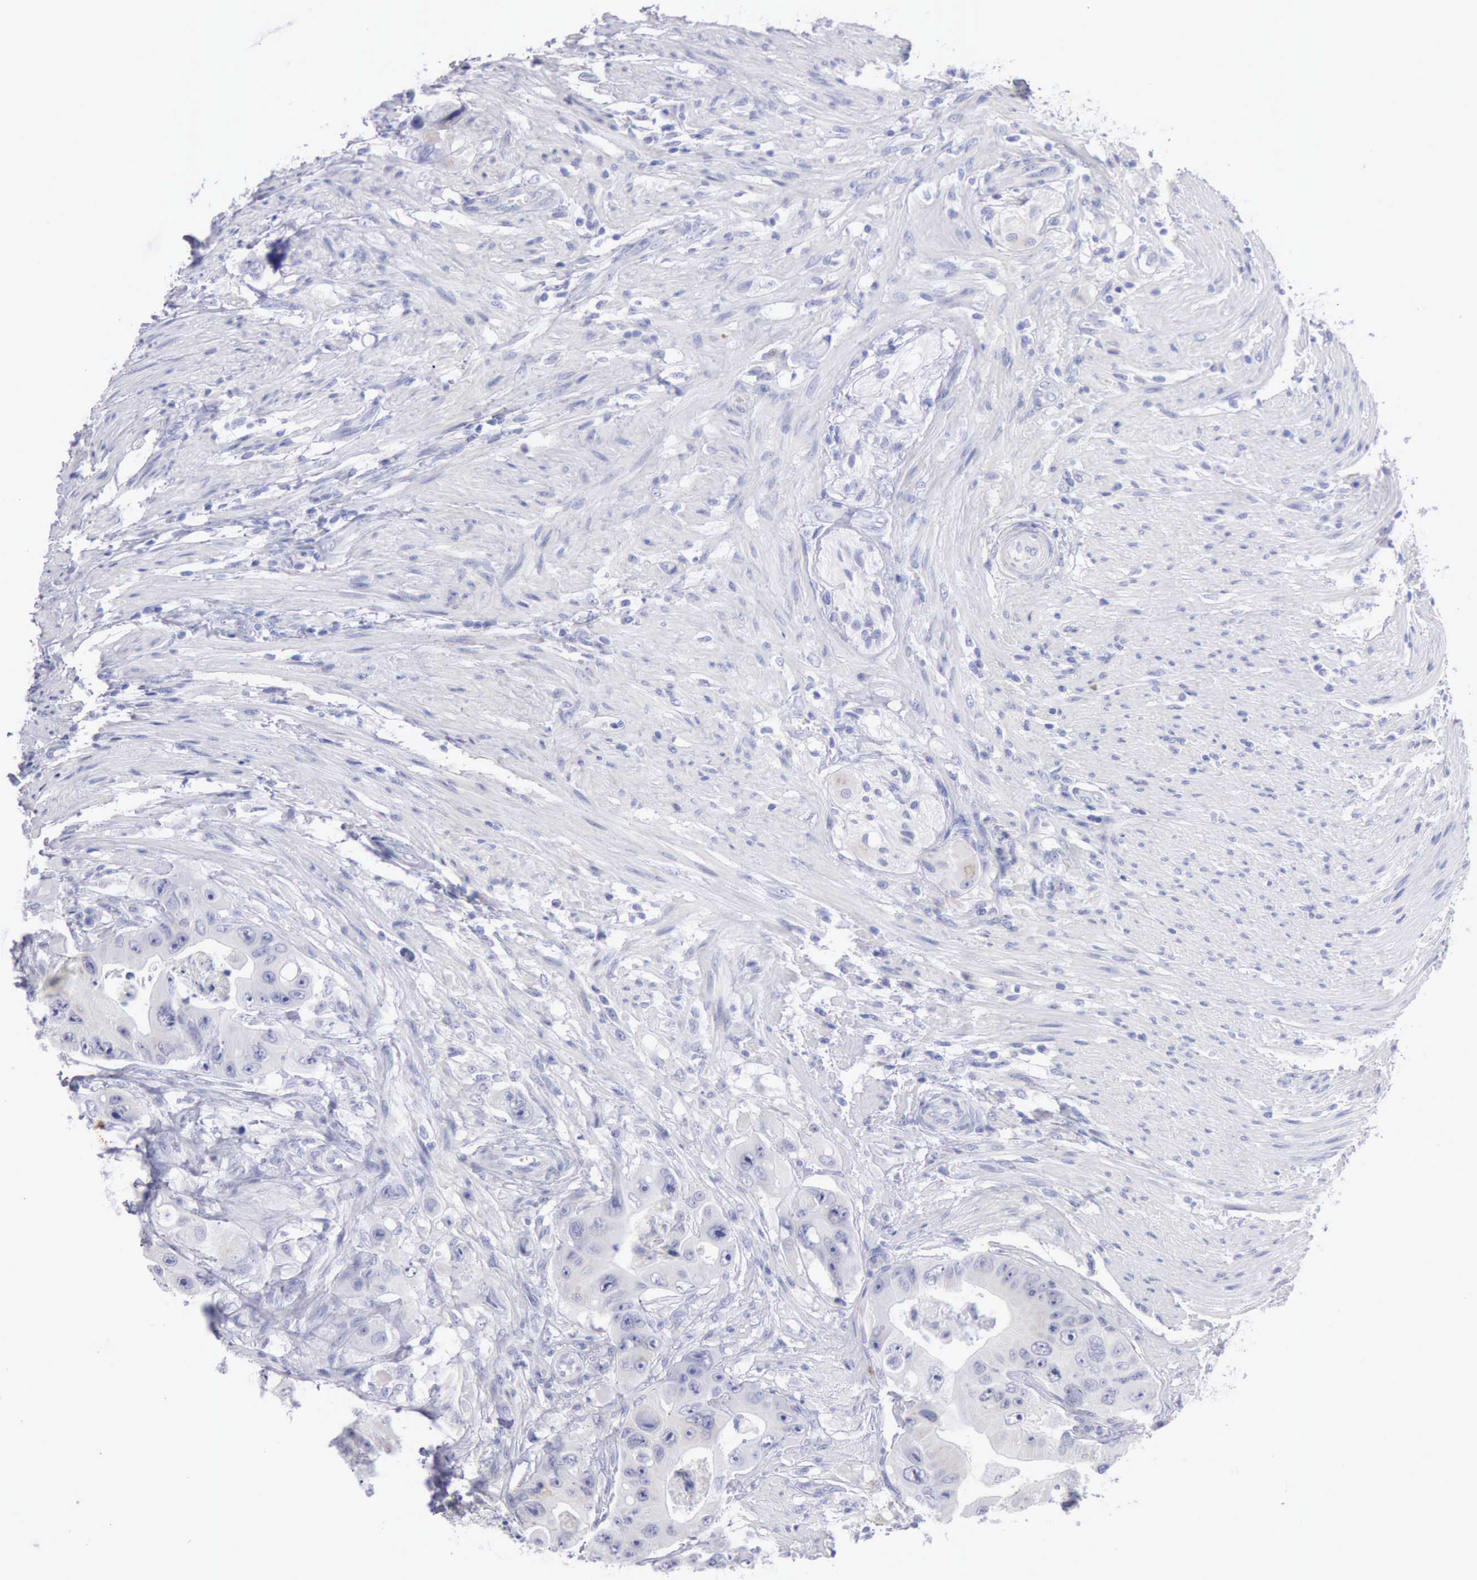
{"staining": {"intensity": "negative", "quantity": "none", "location": "none"}, "tissue": "colorectal cancer", "cell_type": "Tumor cells", "image_type": "cancer", "snomed": [{"axis": "morphology", "description": "Adenocarcinoma, NOS"}, {"axis": "topography", "description": "Colon"}], "caption": "Tumor cells are negative for protein expression in human colorectal adenocarcinoma.", "gene": "ANGEL1", "patient": {"sex": "female", "age": 46}}